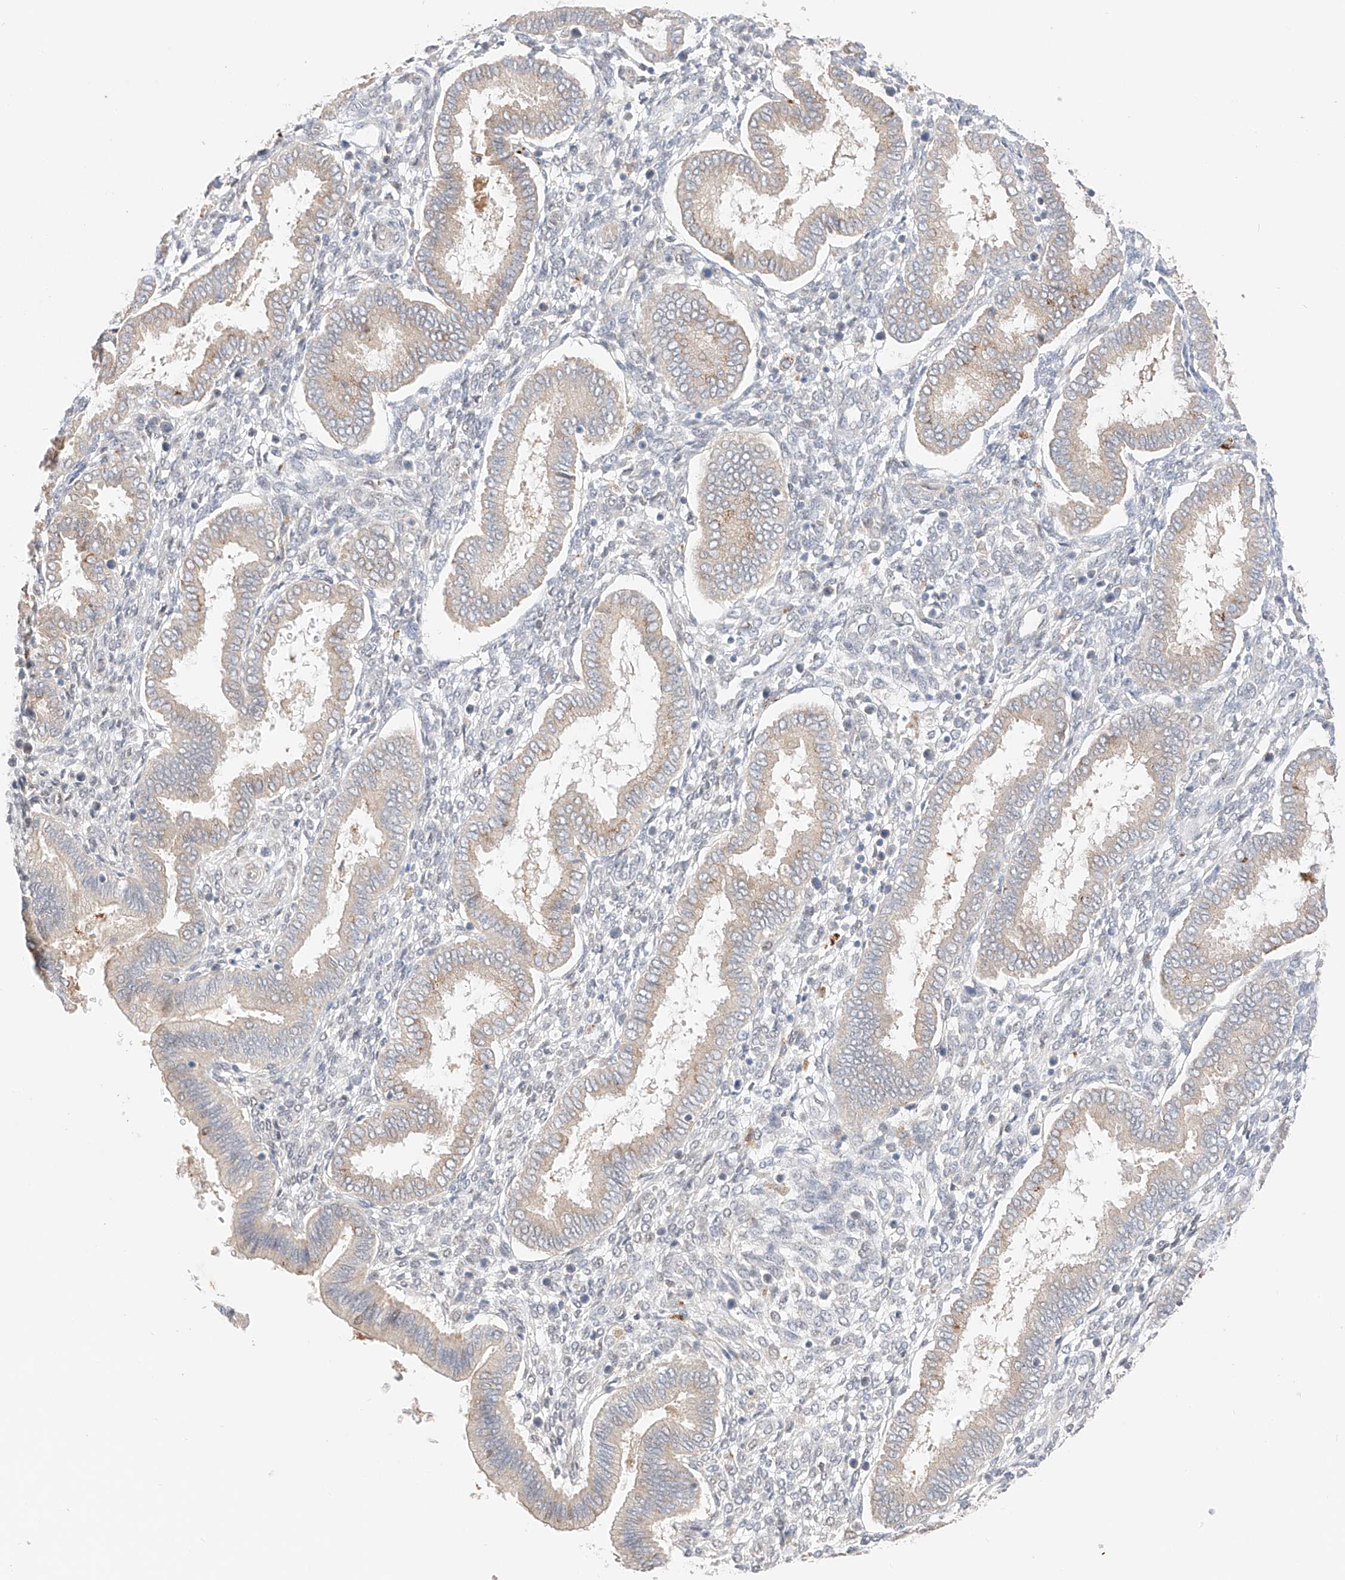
{"staining": {"intensity": "negative", "quantity": "none", "location": "none"}, "tissue": "endometrium", "cell_type": "Cells in endometrial stroma", "image_type": "normal", "snomed": [{"axis": "morphology", "description": "Normal tissue, NOS"}, {"axis": "topography", "description": "Endometrium"}], "caption": "This is an IHC photomicrograph of unremarkable endometrium. There is no staining in cells in endometrial stroma.", "gene": "GCNT1", "patient": {"sex": "female", "age": 24}}